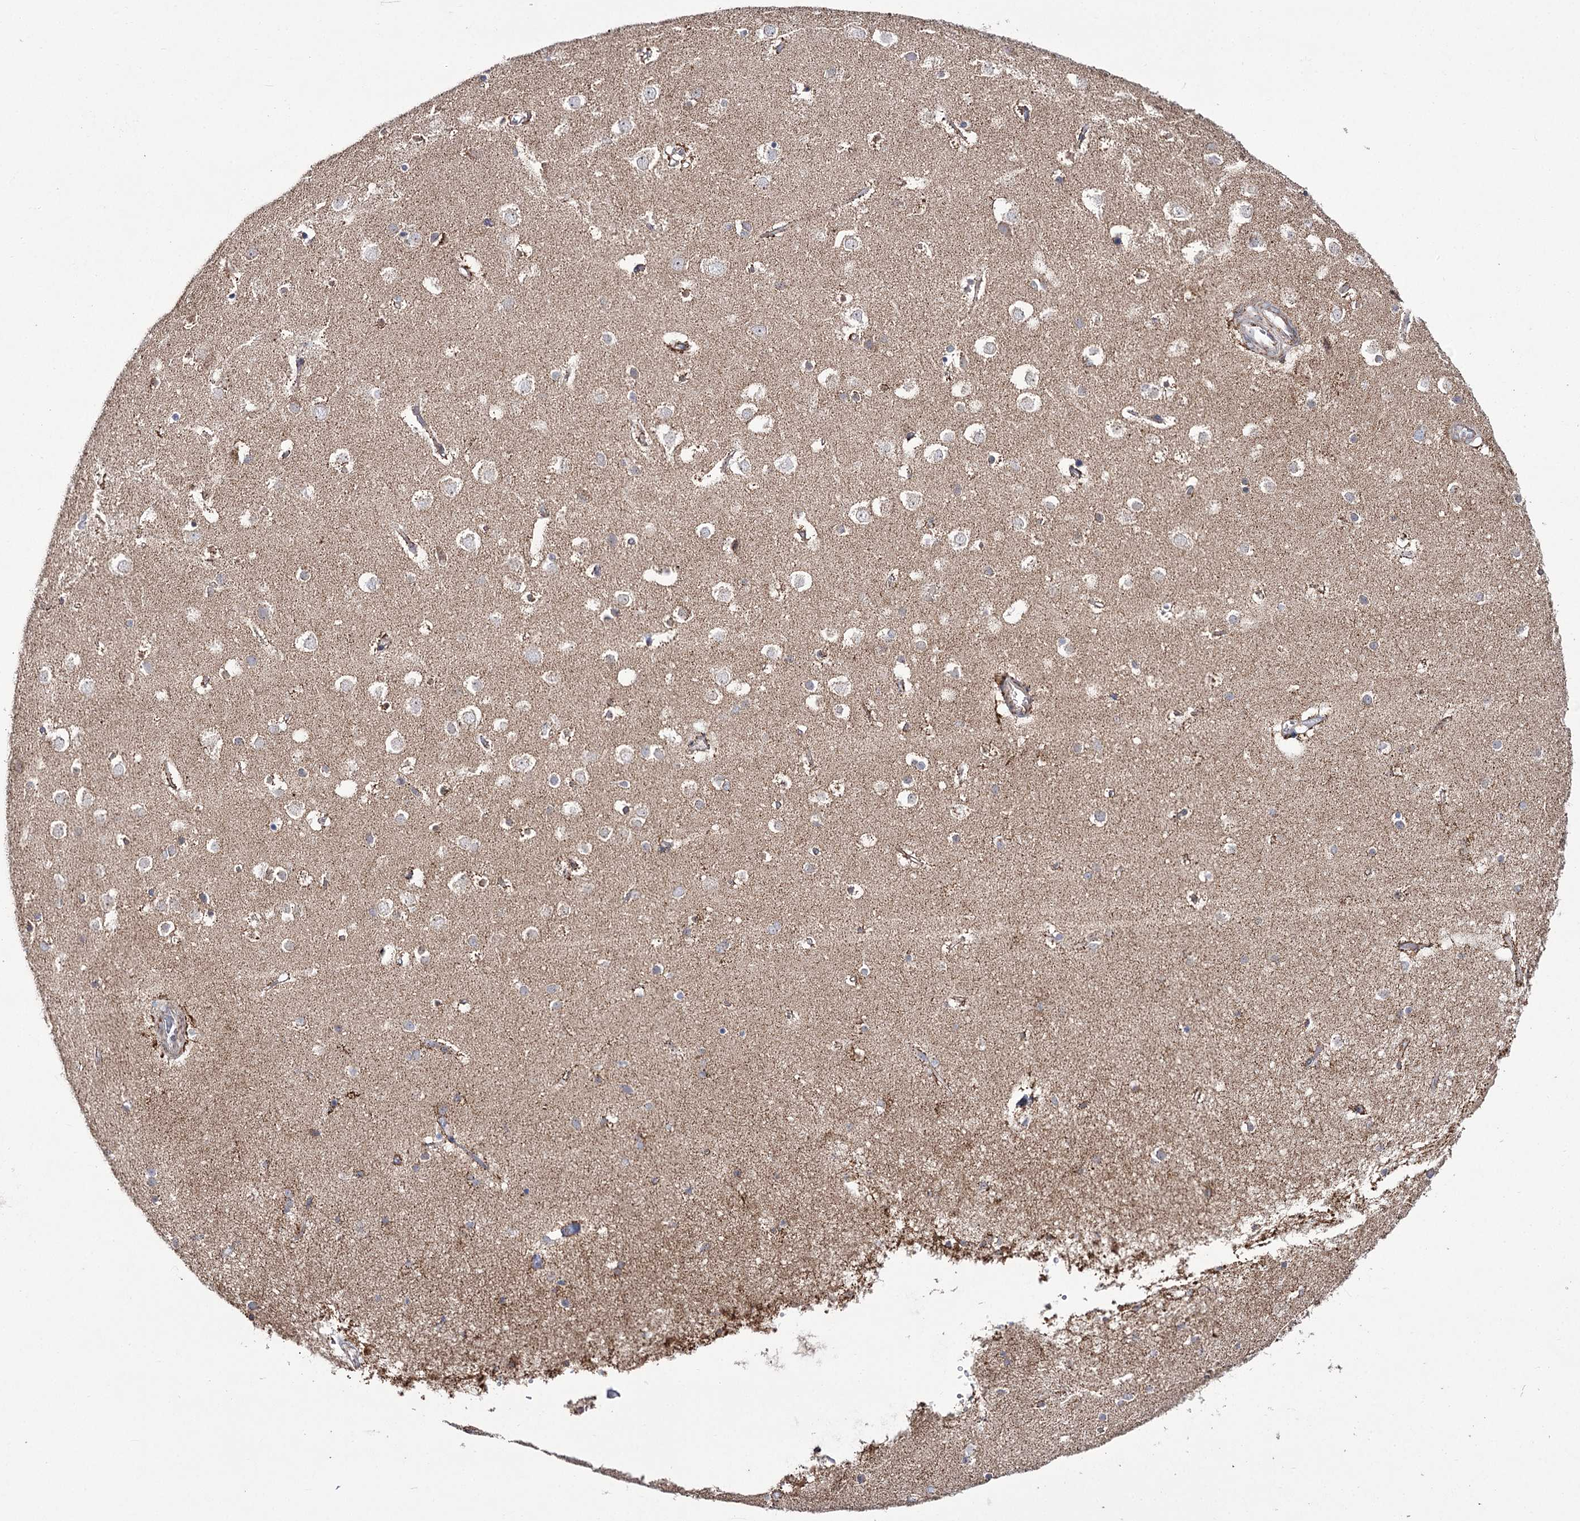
{"staining": {"intensity": "weak", "quantity": "25%-75%", "location": "cytoplasmic/membranous"}, "tissue": "cerebral cortex", "cell_type": "Endothelial cells", "image_type": "normal", "snomed": [{"axis": "morphology", "description": "Normal tissue, NOS"}, {"axis": "topography", "description": "Cerebral cortex"}], "caption": "DAB (3,3'-diaminobenzidine) immunohistochemical staining of normal cerebral cortex displays weak cytoplasmic/membranous protein staining in about 25%-75% of endothelial cells.", "gene": "NADK2", "patient": {"sex": "male", "age": 54}}